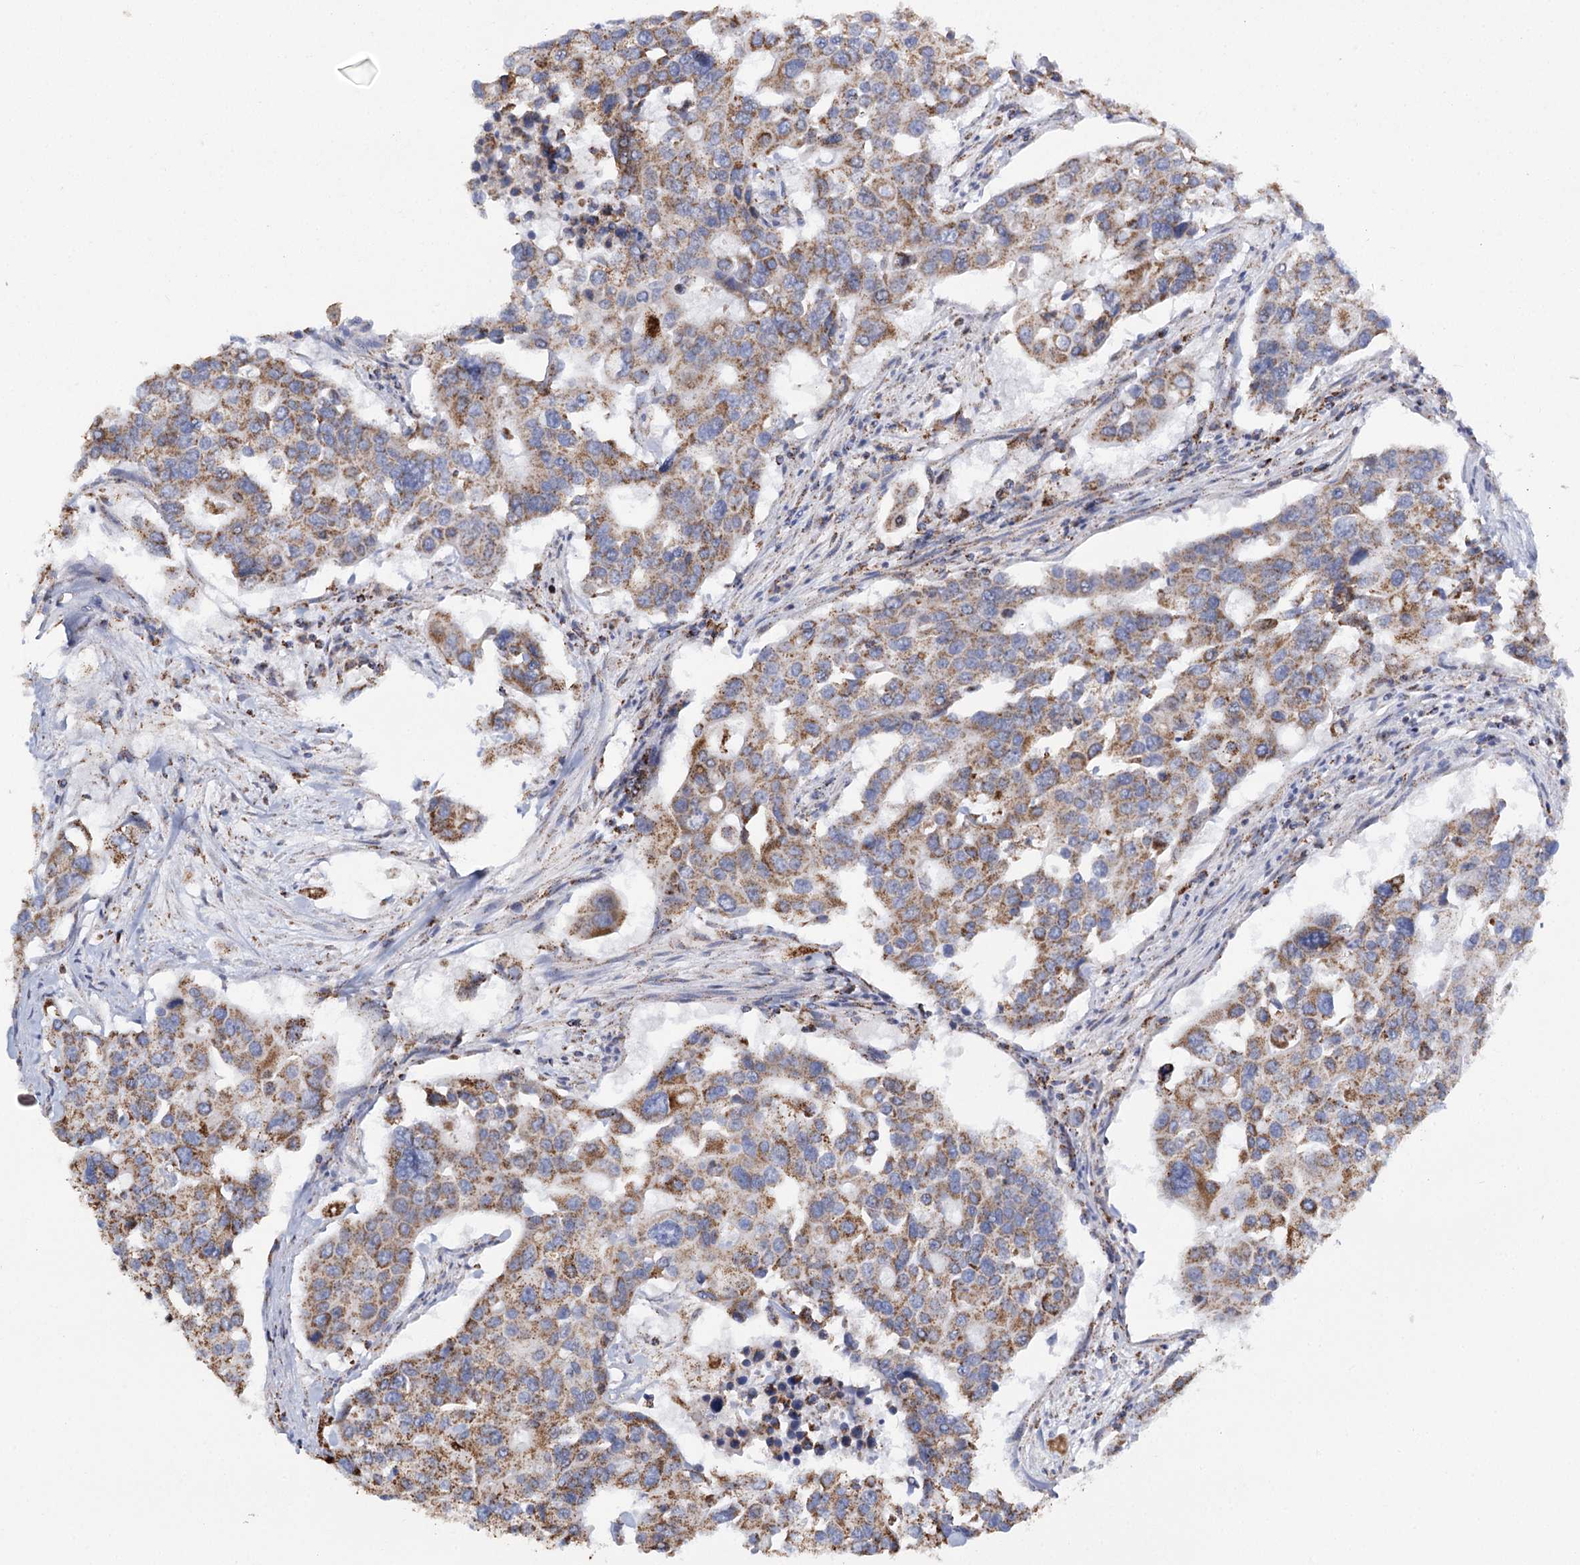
{"staining": {"intensity": "moderate", "quantity": ">75%", "location": "cytoplasmic/membranous"}, "tissue": "colorectal cancer", "cell_type": "Tumor cells", "image_type": "cancer", "snomed": [{"axis": "morphology", "description": "Adenocarcinoma, NOS"}, {"axis": "topography", "description": "Colon"}], "caption": "Adenocarcinoma (colorectal) stained with a brown dye demonstrates moderate cytoplasmic/membranous positive staining in approximately >75% of tumor cells.", "gene": "MRPL44", "patient": {"sex": "male", "age": 77}}